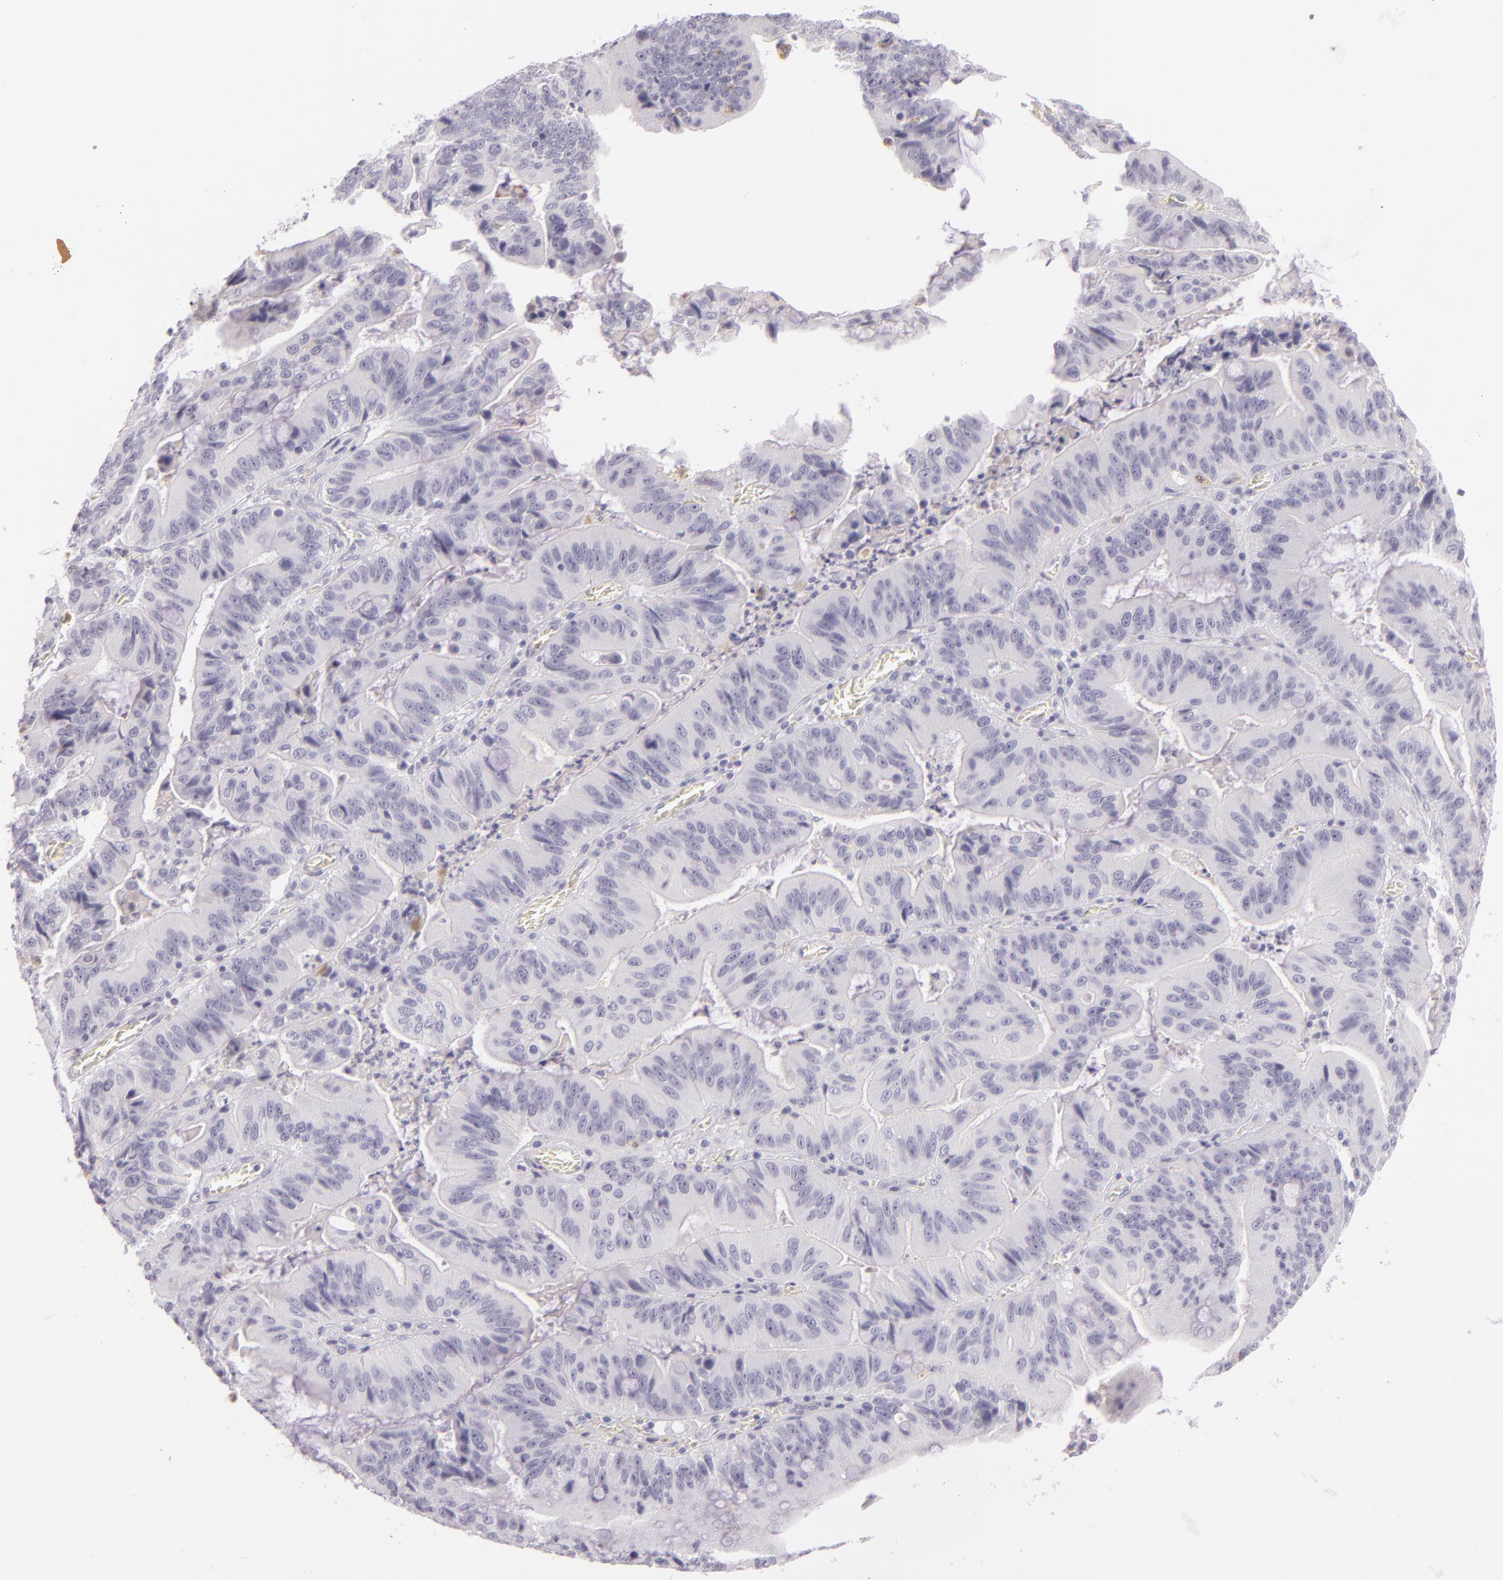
{"staining": {"intensity": "negative", "quantity": "none", "location": "none"}, "tissue": "stomach cancer", "cell_type": "Tumor cells", "image_type": "cancer", "snomed": [{"axis": "morphology", "description": "Adenocarcinoma, NOS"}, {"axis": "topography", "description": "Stomach, upper"}], "caption": "The photomicrograph exhibits no significant positivity in tumor cells of adenocarcinoma (stomach). Brightfield microscopy of immunohistochemistry (IHC) stained with DAB (3,3'-diaminobenzidine) (brown) and hematoxylin (blue), captured at high magnification.", "gene": "CBS", "patient": {"sex": "male", "age": 63}}